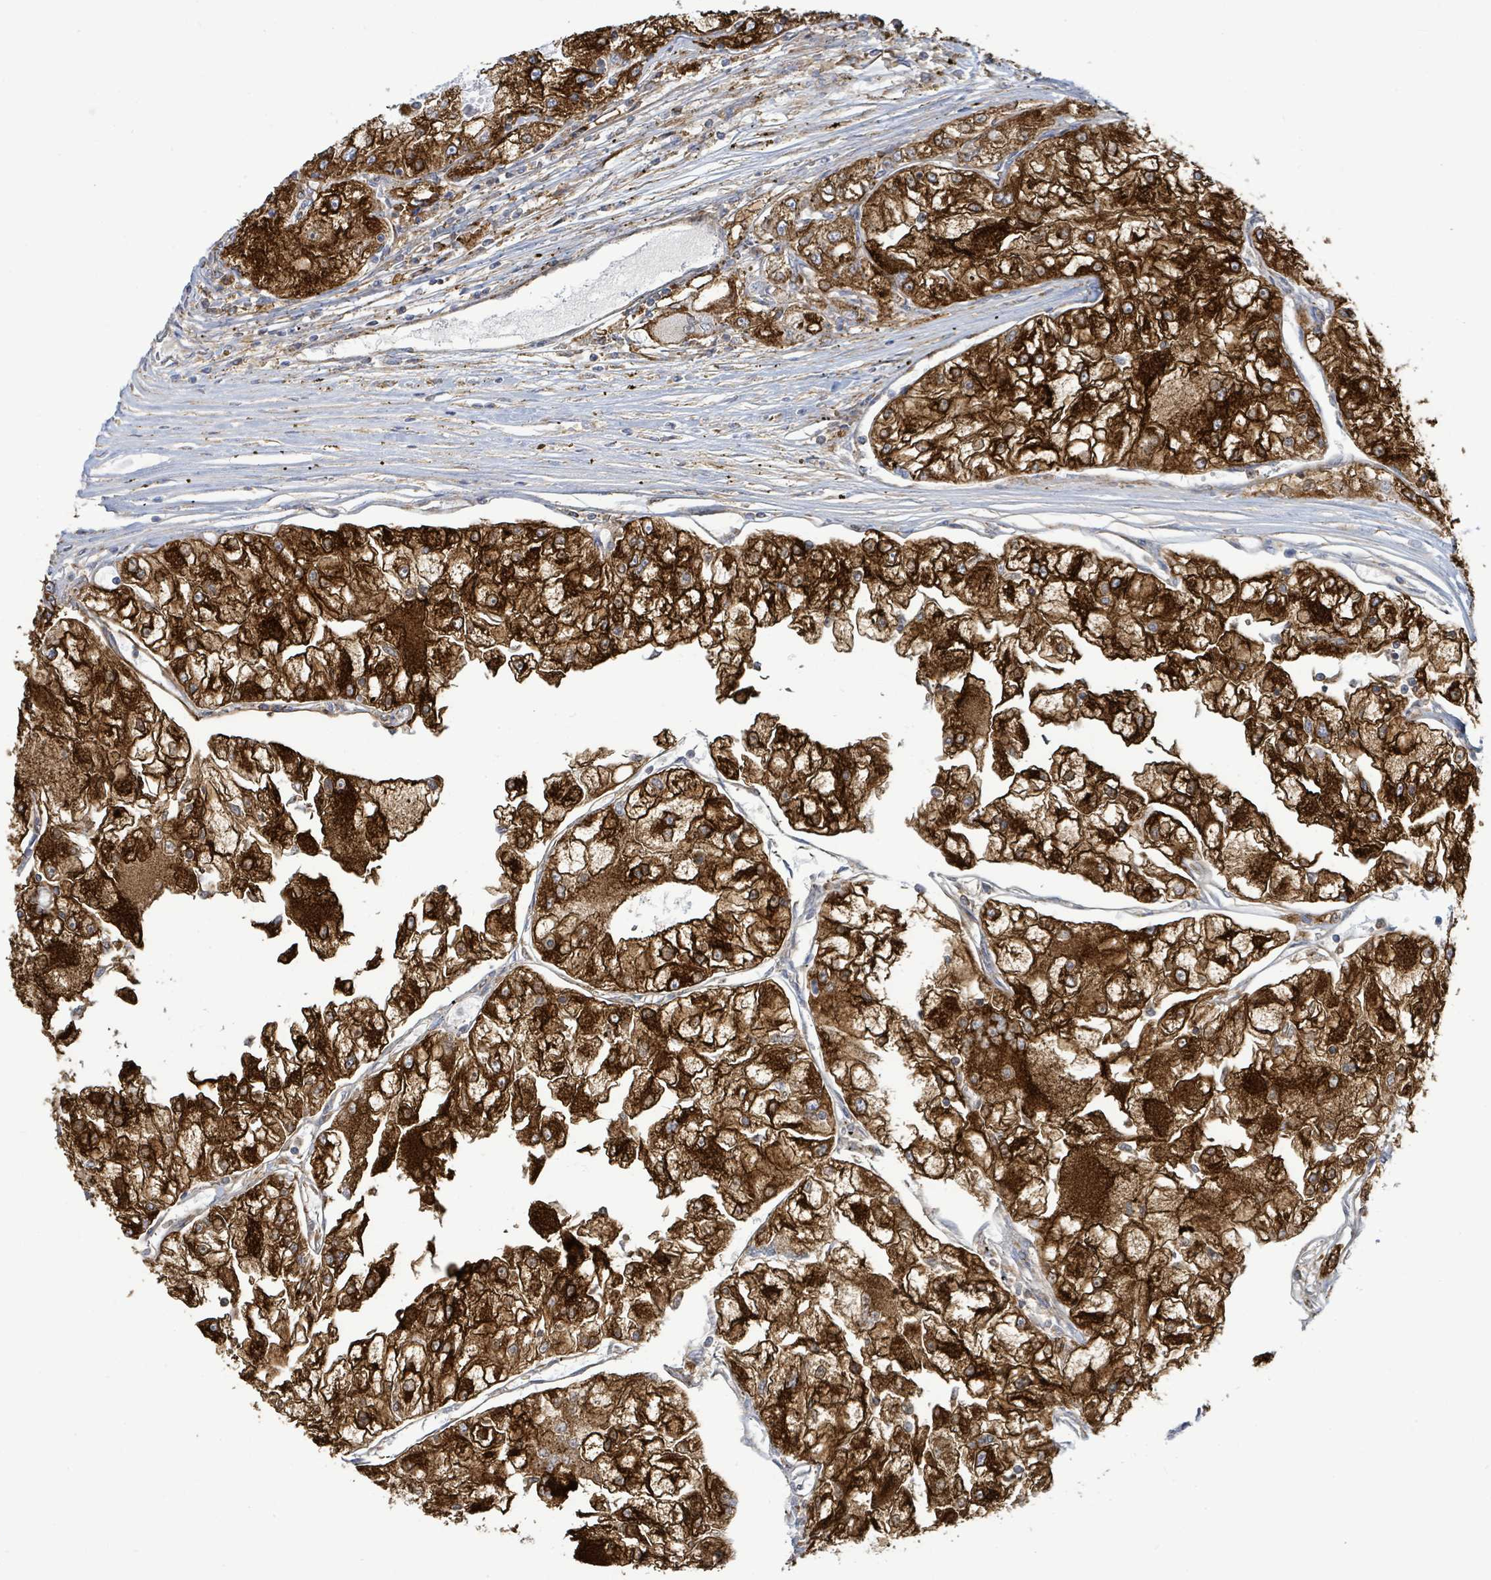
{"staining": {"intensity": "strong", "quantity": ">75%", "location": "cytoplasmic/membranous"}, "tissue": "renal cancer", "cell_type": "Tumor cells", "image_type": "cancer", "snomed": [{"axis": "morphology", "description": "Adenocarcinoma, NOS"}, {"axis": "topography", "description": "Kidney"}], "caption": "The histopathology image shows a brown stain indicating the presence of a protein in the cytoplasmic/membranous of tumor cells in adenocarcinoma (renal).", "gene": "EGFL7", "patient": {"sex": "female", "age": 72}}